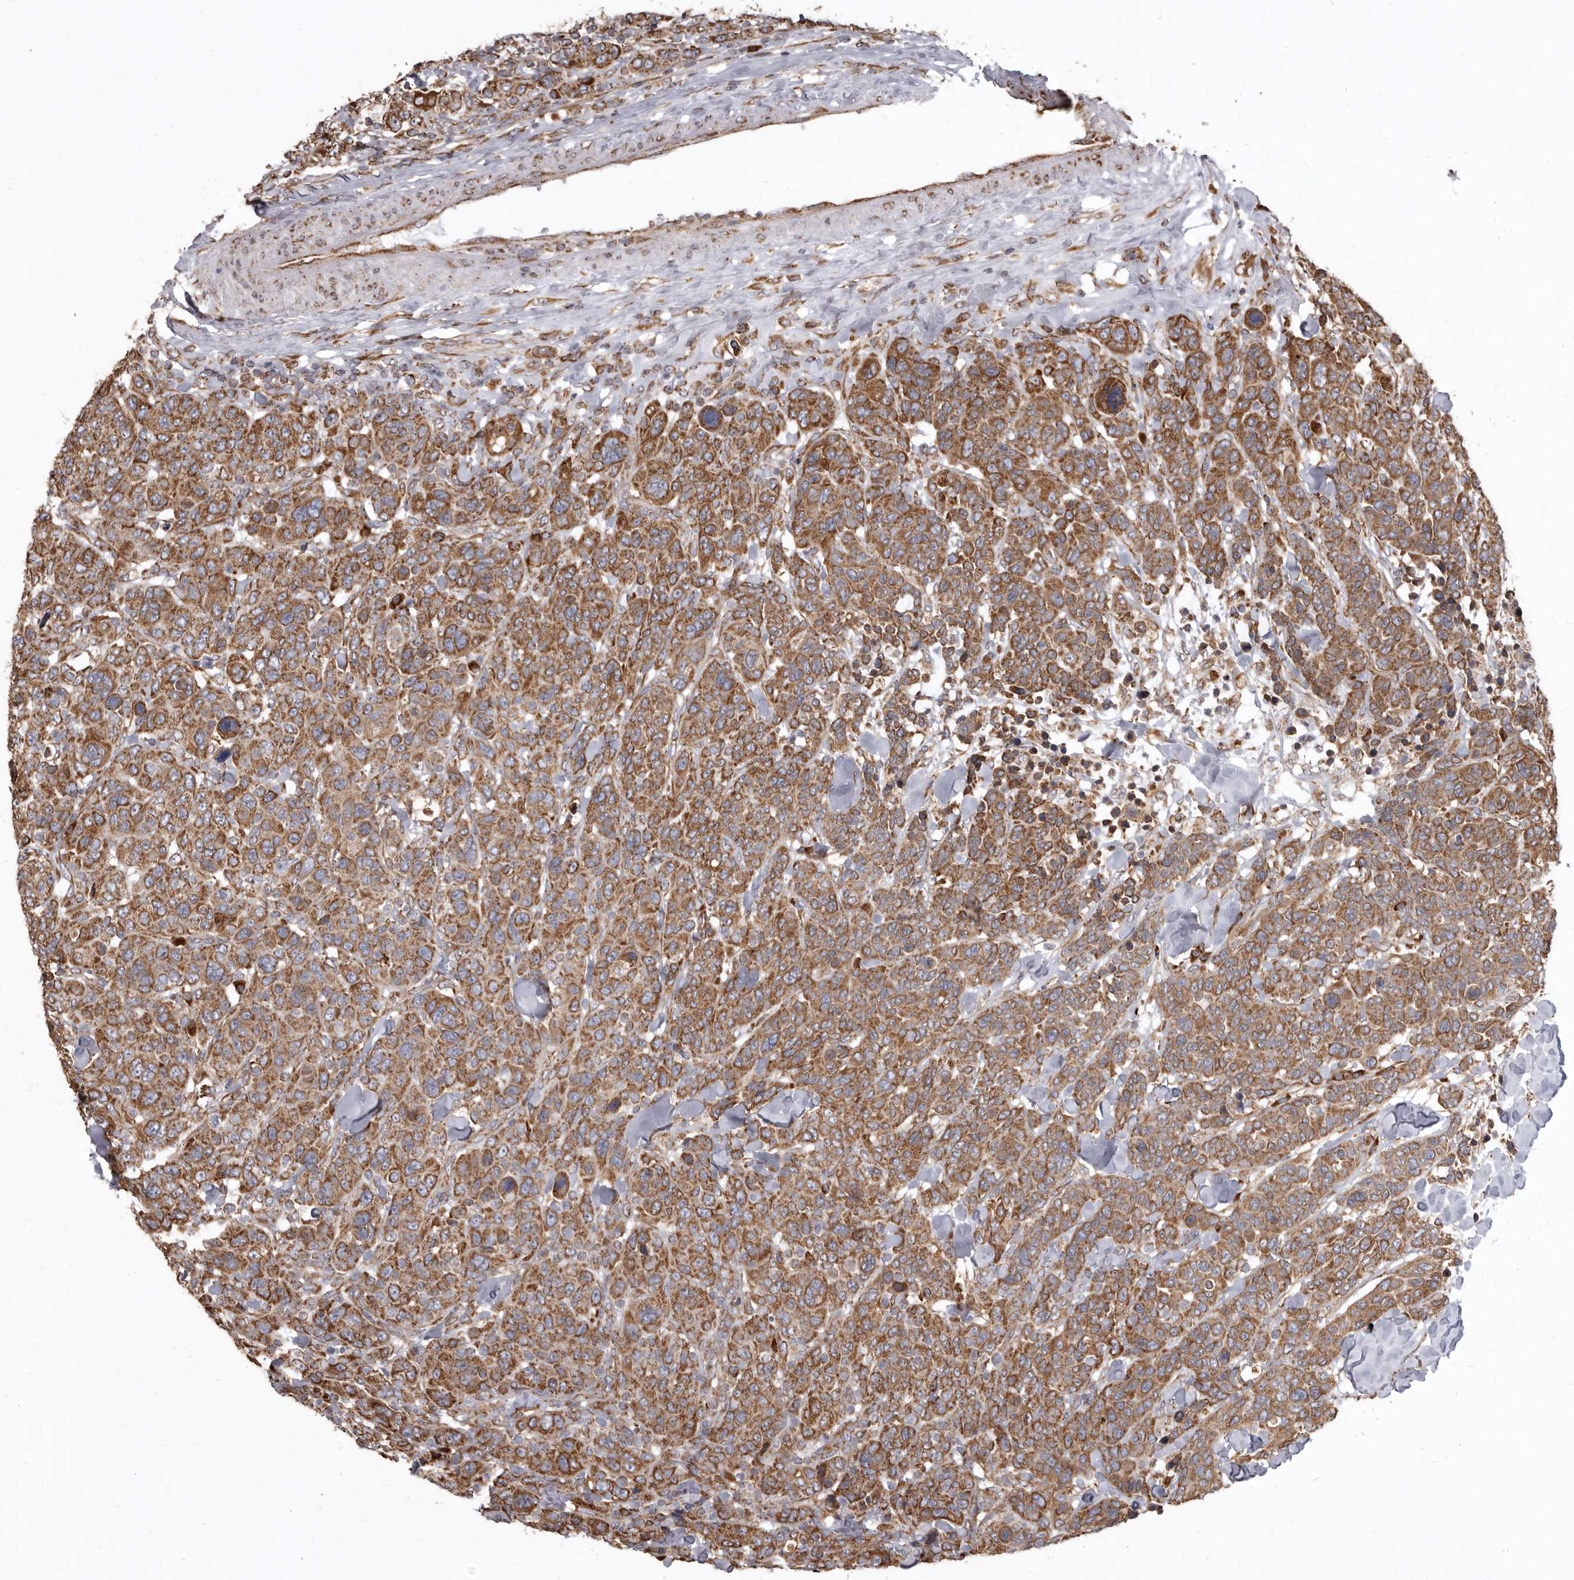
{"staining": {"intensity": "moderate", "quantity": ">75%", "location": "cytoplasmic/membranous"}, "tissue": "breast cancer", "cell_type": "Tumor cells", "image_type": "cancer", "snomed": [{"axis": "morphology", "description": "Duct carcinoma"}, {"axis": "topography", "description": "Breast"}], "caption": "Immunohistochemistry of human breast infiltrating ductal carcinoma reveals medium levels of moderate cytoplasmic/membranous positivity in about >75% of tumor cells. (IHC, brightfield microscopy, high magnification).", "gene": "CDK5RAP3", "patient": {"sex": "female", "age": 37}}